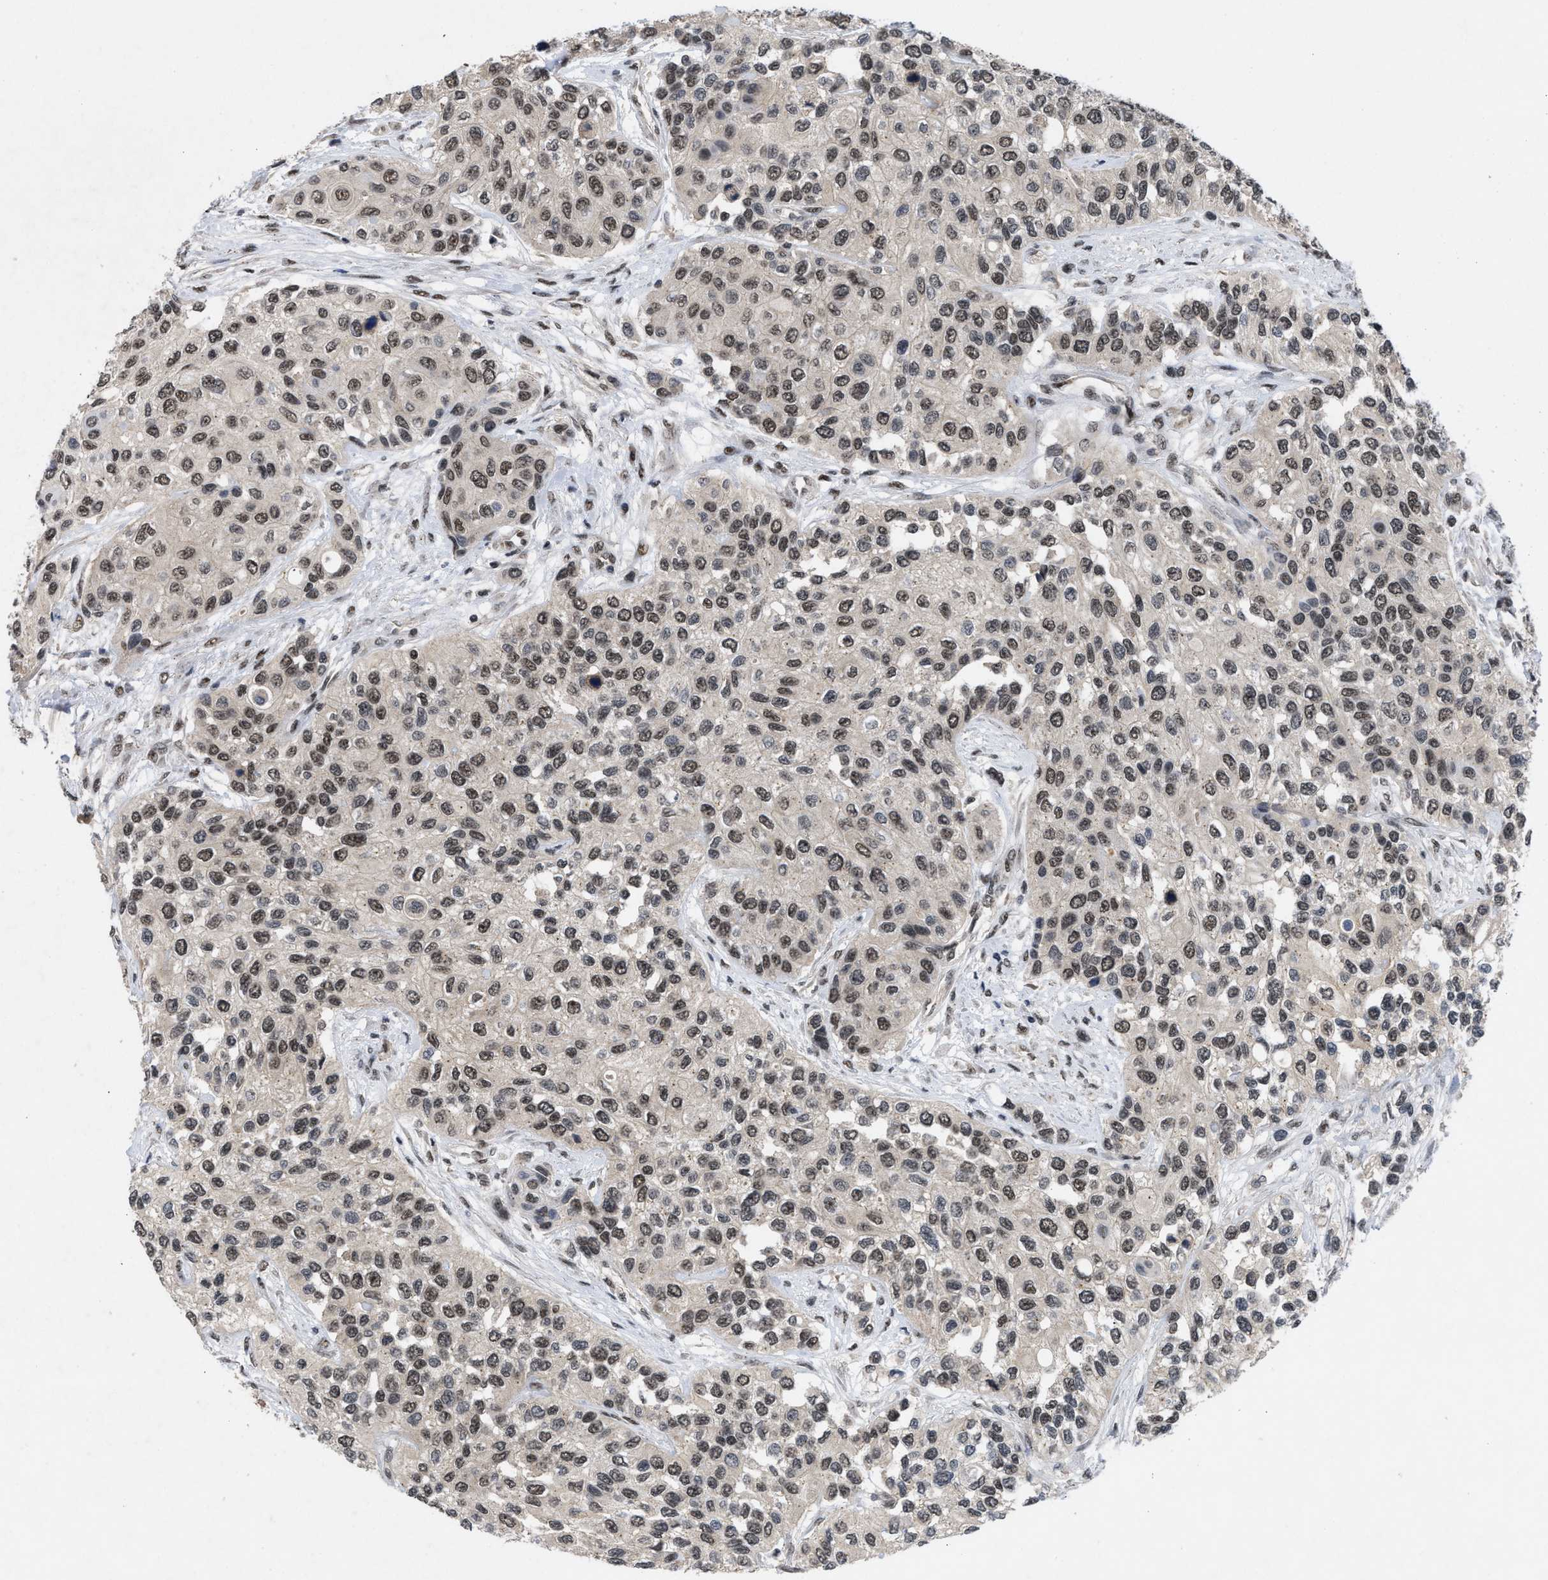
{"staining": {"intensity": "weak", "quantity": ">75%", "location": "nuclear"}, "tissue": "urothelial cancer", "cell_type": "Tumor cells", "image_type": "cancer", "snomed": [{"axis": "morphology", "description": "Urothelial carcinoma, High grade"}, {"axis": "topography", "description": "Urinary bladder"}], "caption": "Urothelial cancer stained for a protein reveals weak nuclear positivity in tumor cells. Nuclei are stained in blue.", "gene": "ZNF346", "patient": {"sex": "female", "age": 56}}